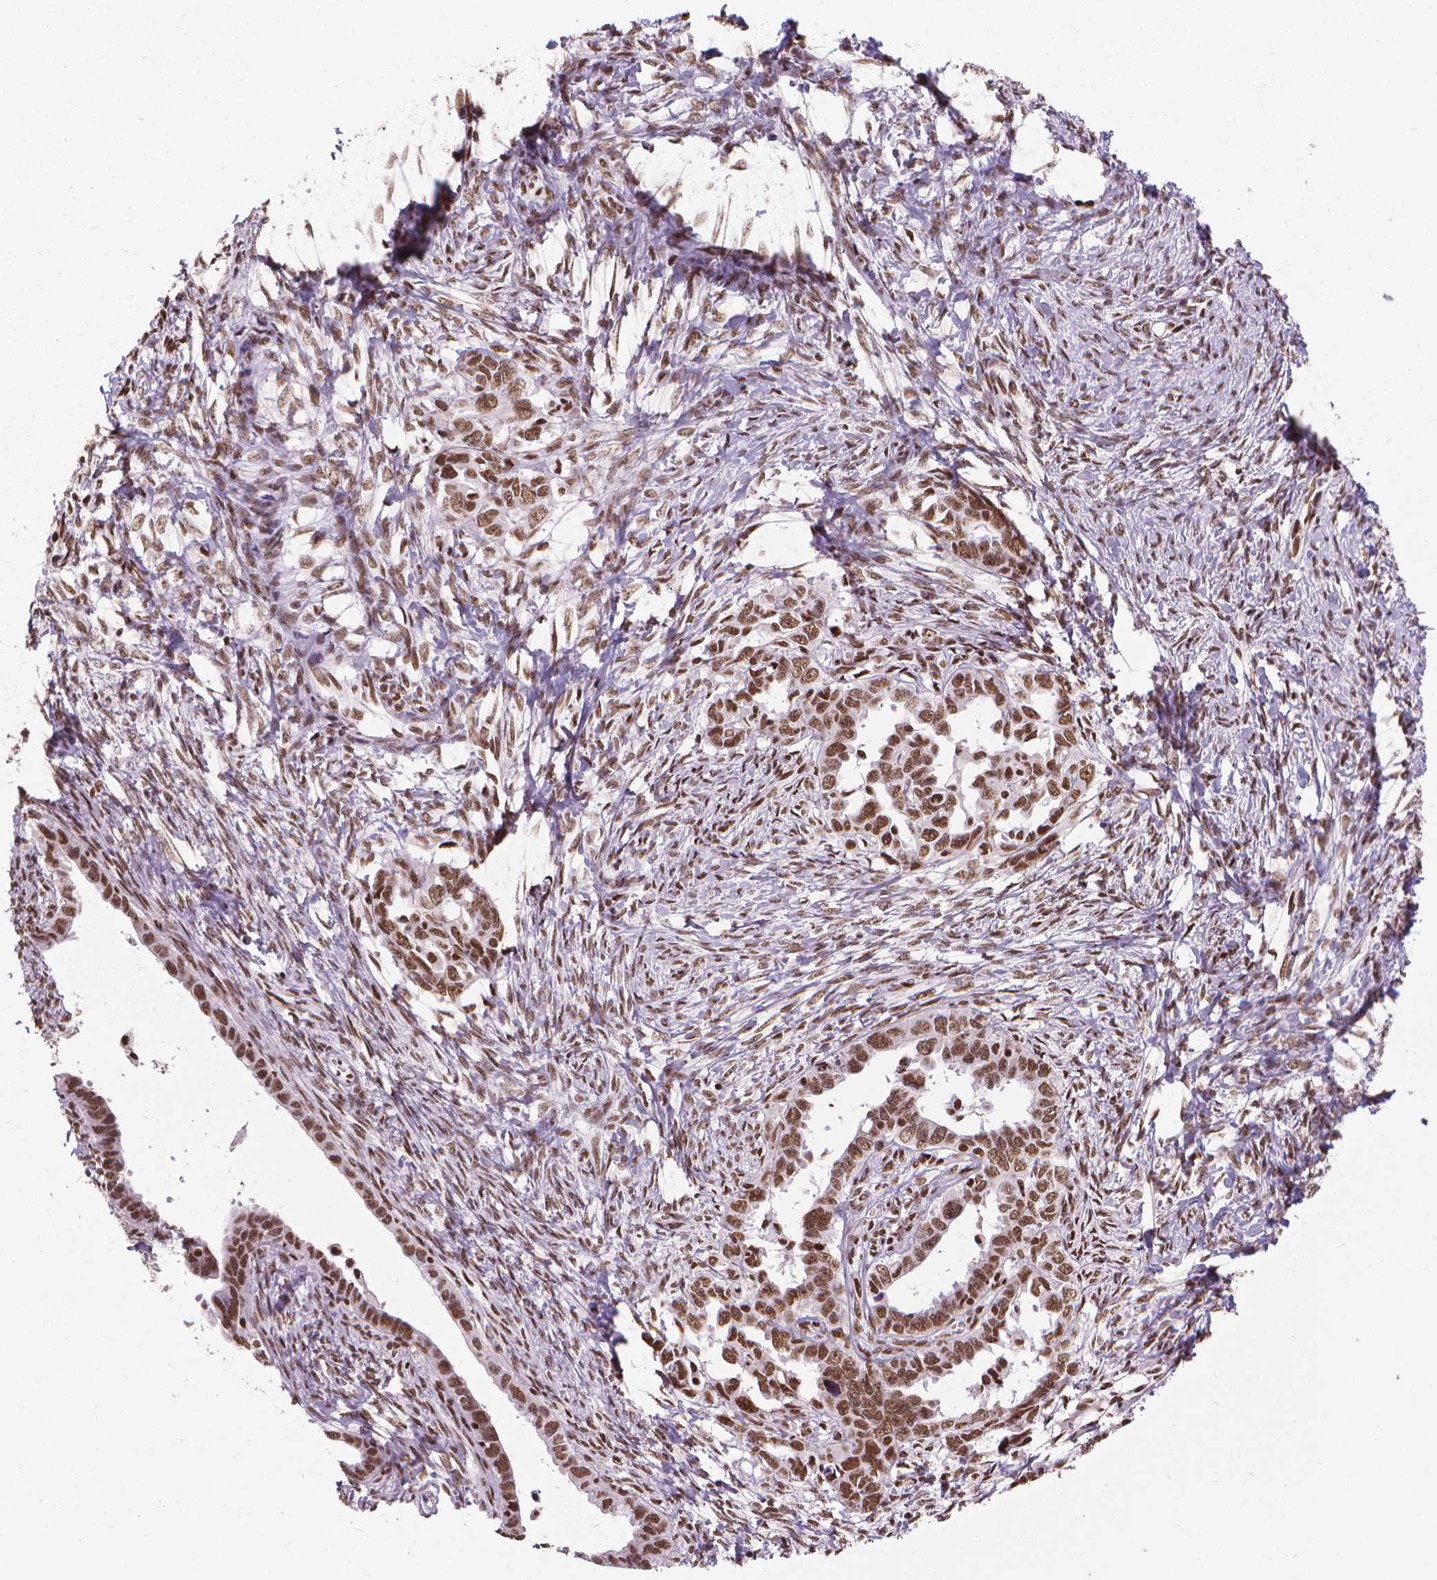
{"staining": {"intensity": "moderate", "quantity": ">75%", "location": "nuclear"}, "tissue": "ovarian cancer", "cell_type": "Tumor cells", "image_type": "cancer", "snomed": [{"axis": "morphology", "description": "Cystadenocarcinoma, serous, NOS"}, {"axis": "topography", "description": "Ovary"}], "caption": "A medium amount of moderate nuclear expression is appreciated in approximately >75% of tumor cells in ovarian cancer (serous cystadenocarcinoma) tissue. The staining was performed using DAB, with brown indicating positive protein expression. Nuclei are stained blue with hematoxylin.", "gene": "AKAP8", "patient": {"sex": "female", "age": 69}}